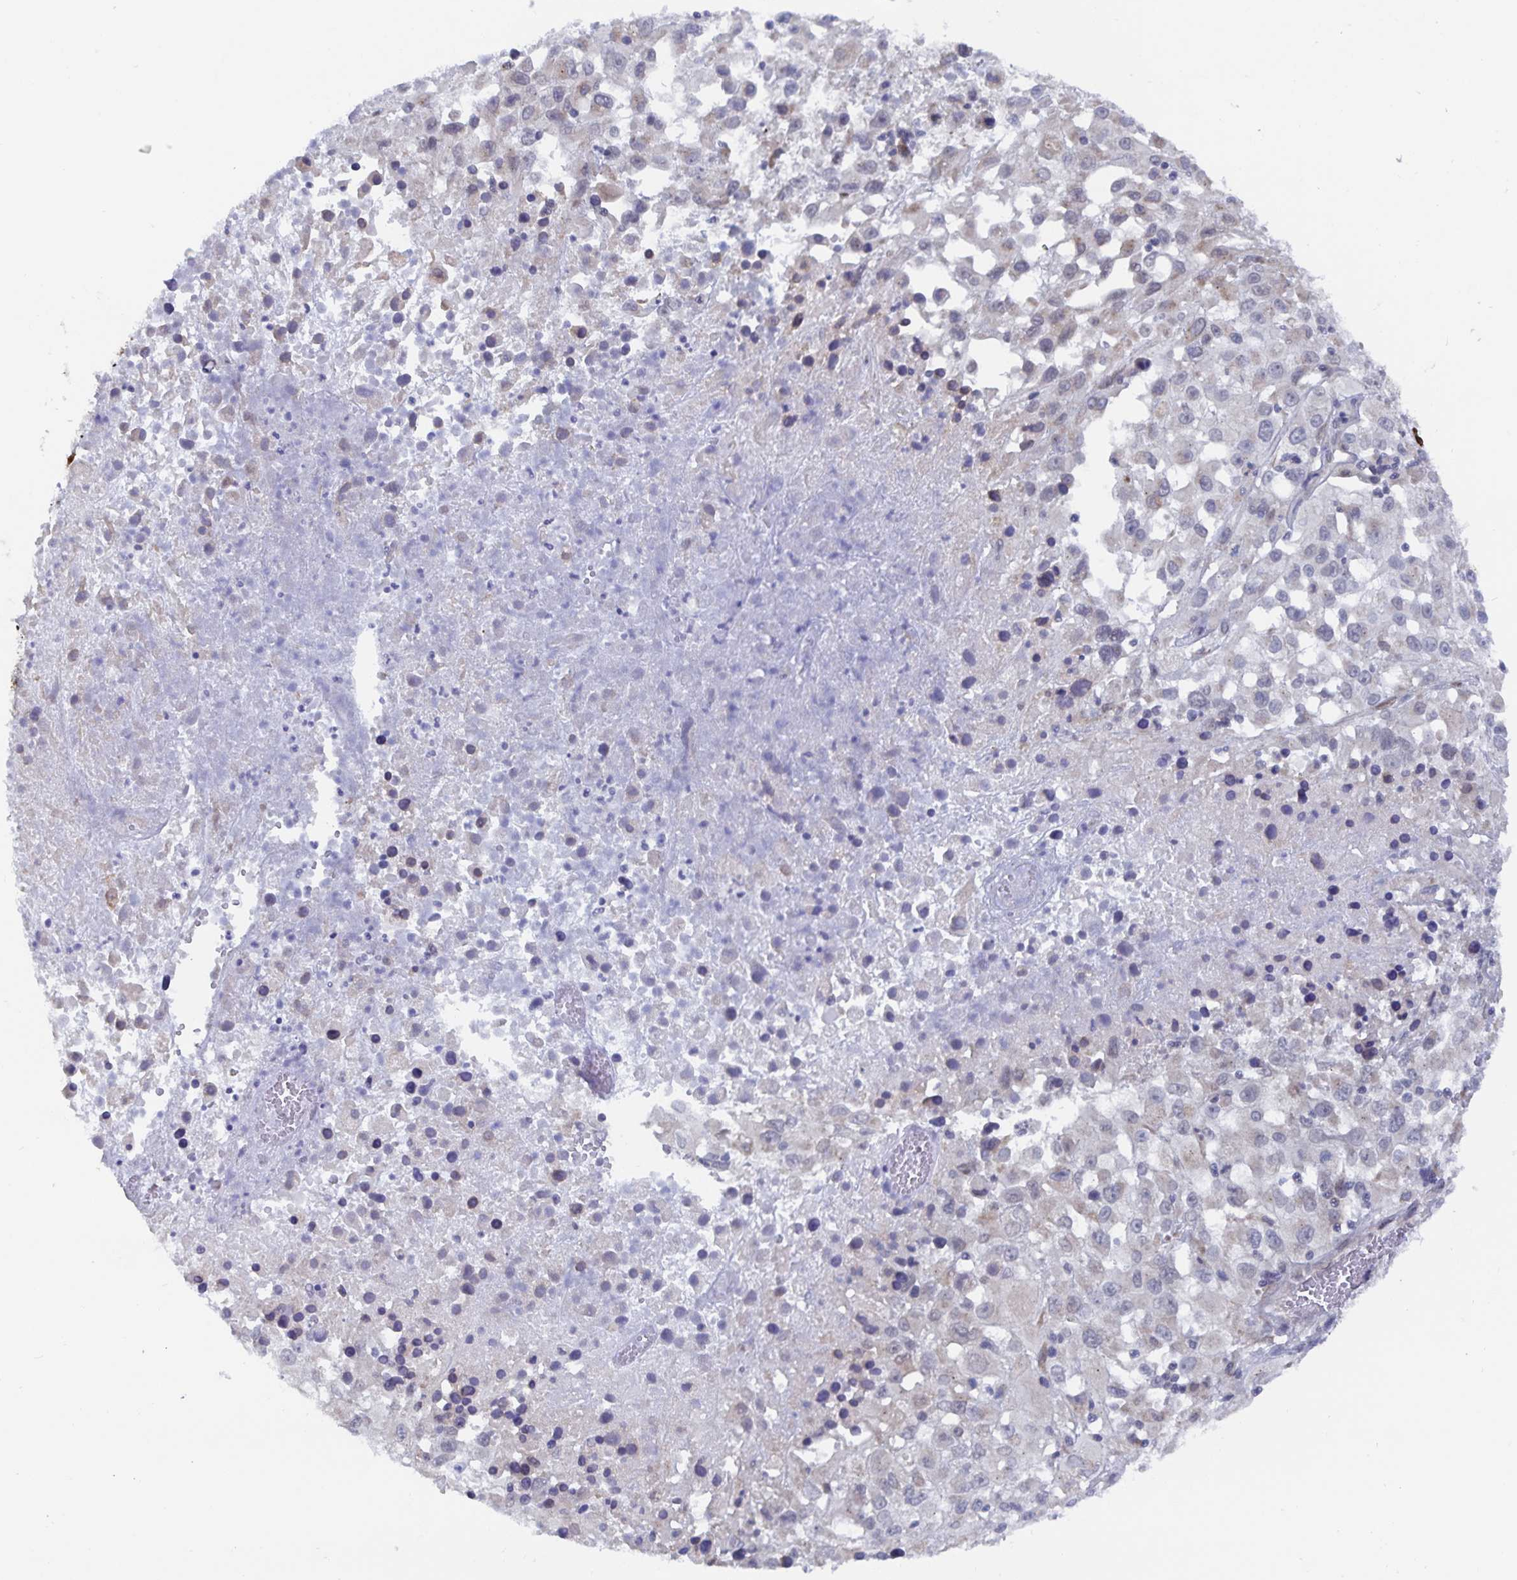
{"staining": {"intensity": "weak", "quantity": "<25%", "location": "cytoplasmic/membranous"}, "tissue": "melanoma", "cell_type": "Tumor cells", "image_type": "cancer", "snomed": [{"axis": "morphology", "description": "Malignant melanoma, Metastatic site"}, {"axis": "topography", "description": "Soft tissue"}], "caption": "Tumor cells show no significant expression in melanoma.", "gene": "ZIK1", "patient": {"sex": "male", "age": 50}}